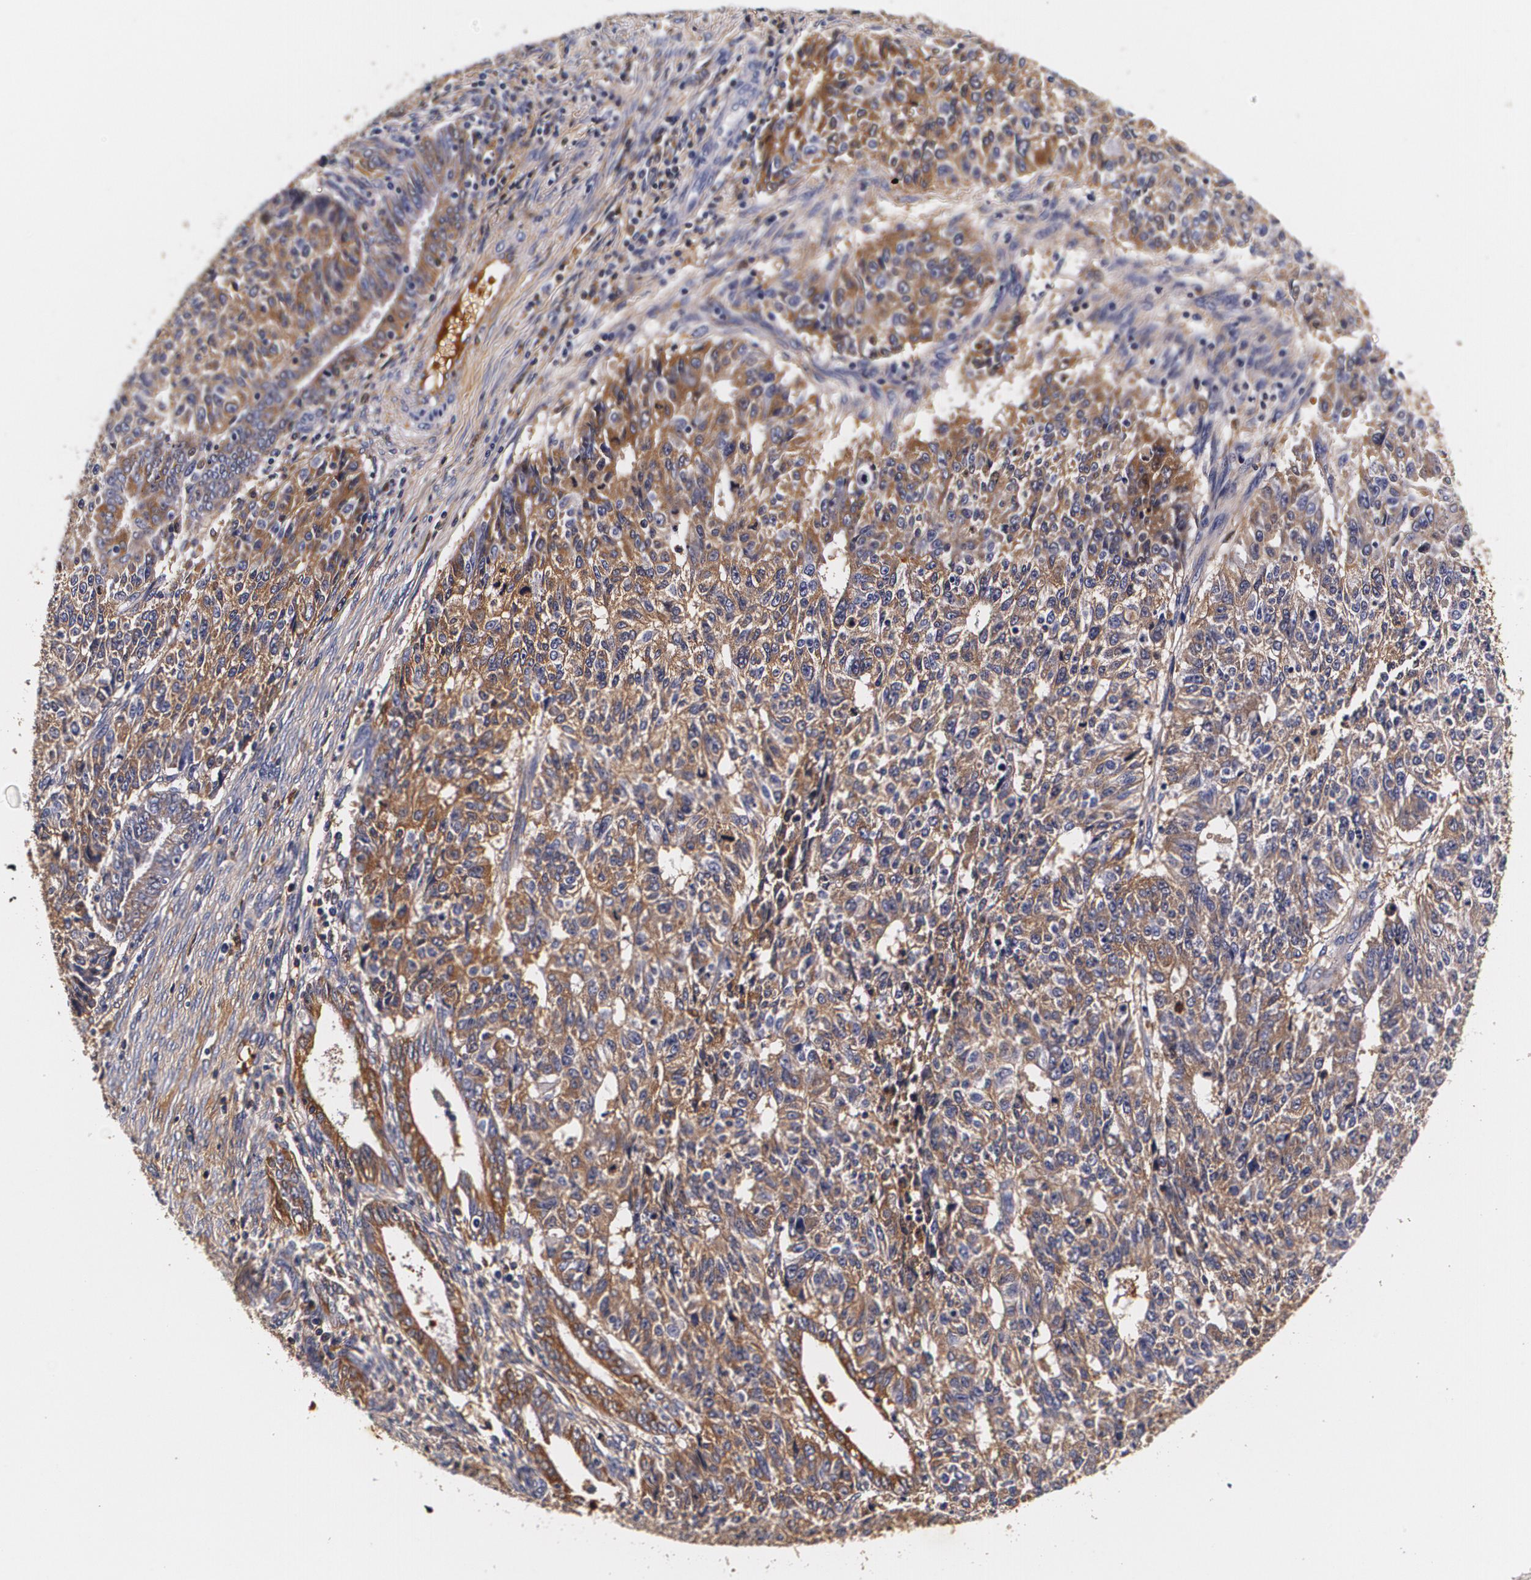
{"staining": {"intensity": "moderate", "quantity": ">75%", "location": "cytoplasmic/membranous"}, "tissue": "endometrial cancer", "cell_type": "Tumor cells", "image_type": "cancer", "snomed": [{"axis": "morphology", "description": "Adenocarcinoma, NOS"}, {"axis": "topography", "description": "Endometrium"}], "caption": "IHC micrograph of neoplastic tissue: endometrial cancer stained using IHC displays medium levels of moderate protein expression localized specifically in the cytoplasmic/membranous of tumor cells, appearing as a cytoplasmic/membranous brown color.", "gene": "TTR", "patient": {"sex": "female", "age": 42}}